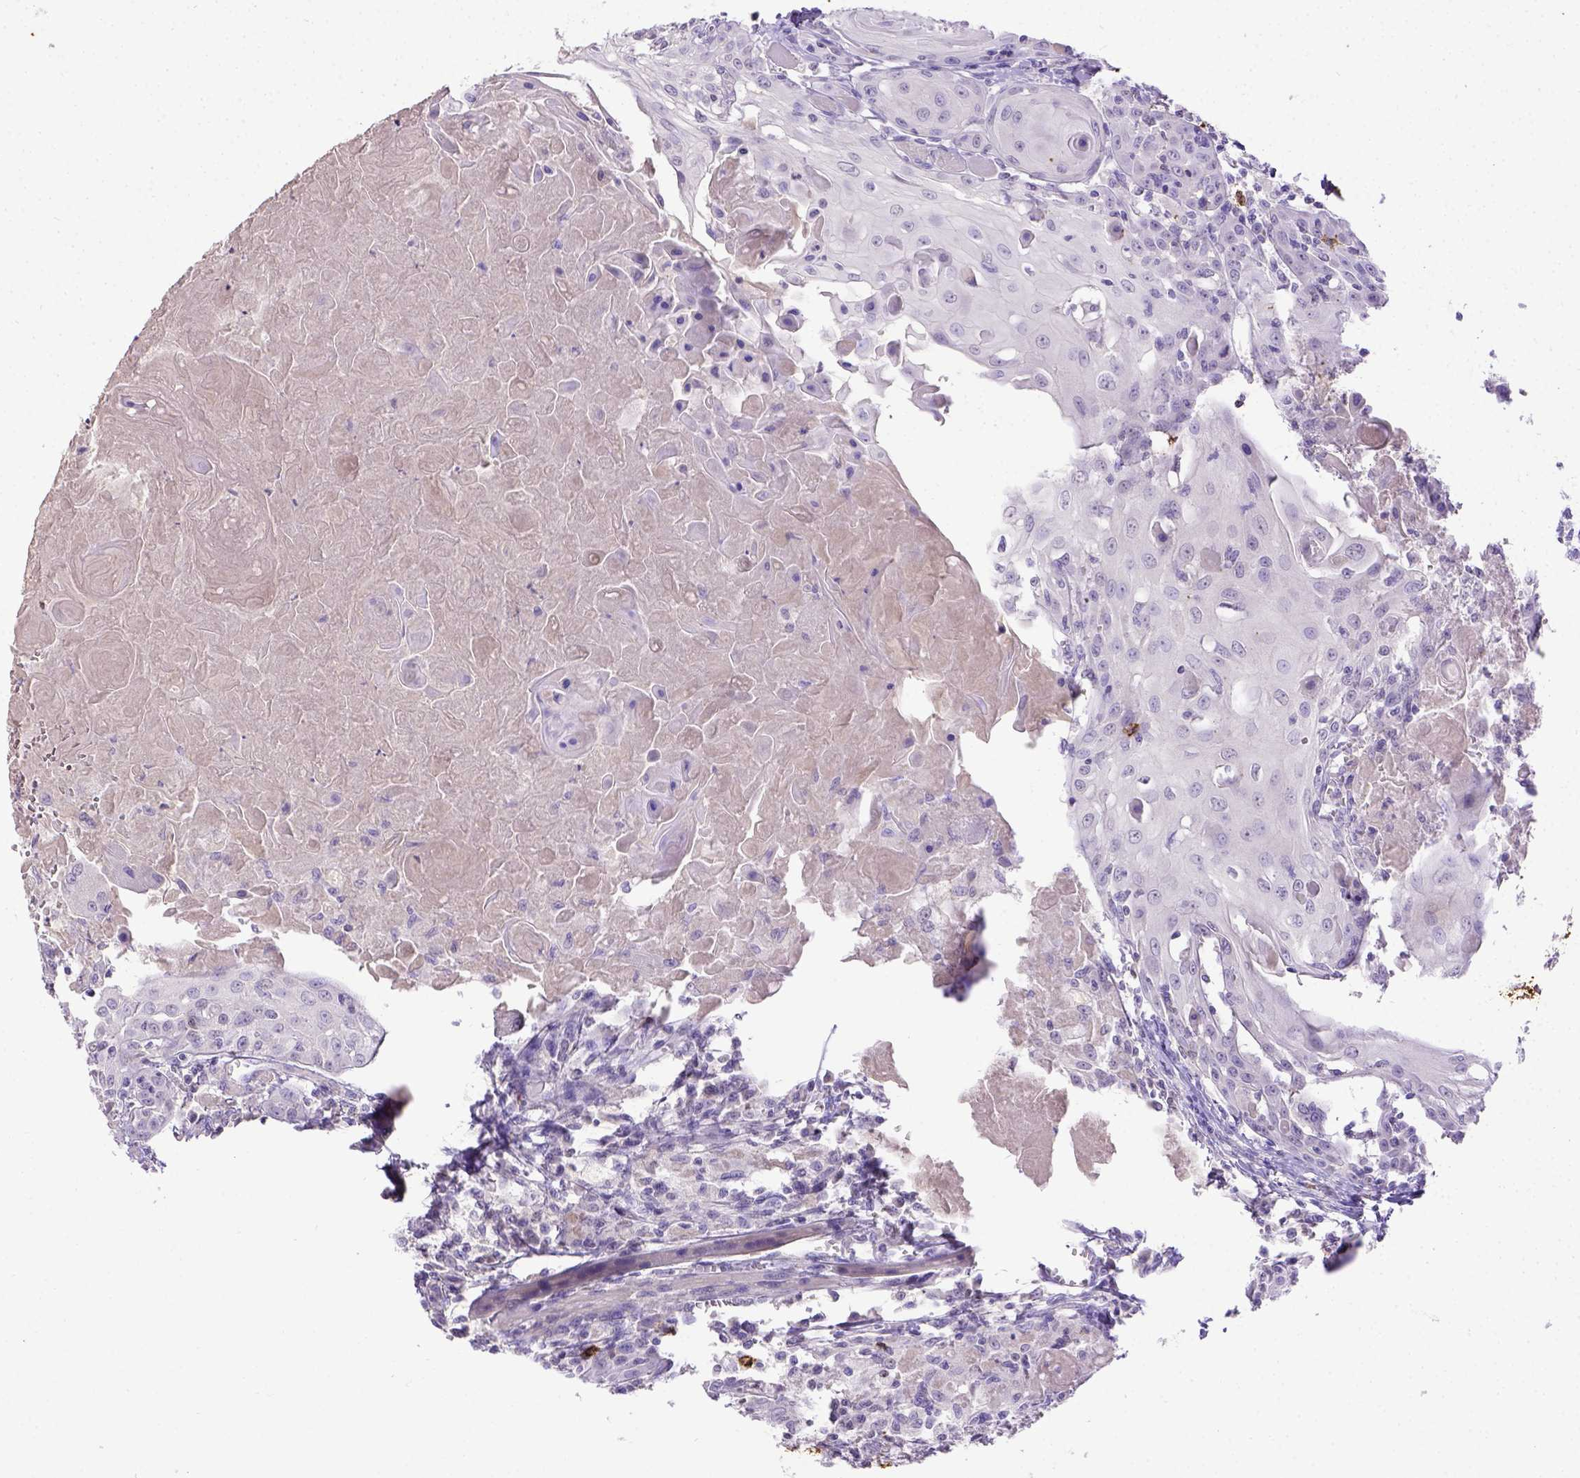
{"staining": {"intensity": "negative", "quantity": "none", "location": "none"}, "tissue": "head and neck cancer", "cell_type": "Tumor cells", "image_type": "cancer", "snomed": [{"axis": "morphology", "description": "Squamous cell carcinoma, NOS"}, {"axis": "topography", "description": "Head-Neck"}], "caption": "DAB immunohistochemical staining of human head and neck squamous cell carcinoma exhibits no significant staining in tumor cells.", "gene": "B3GAT1", "patient": {"sex": "female", "age": 80}}